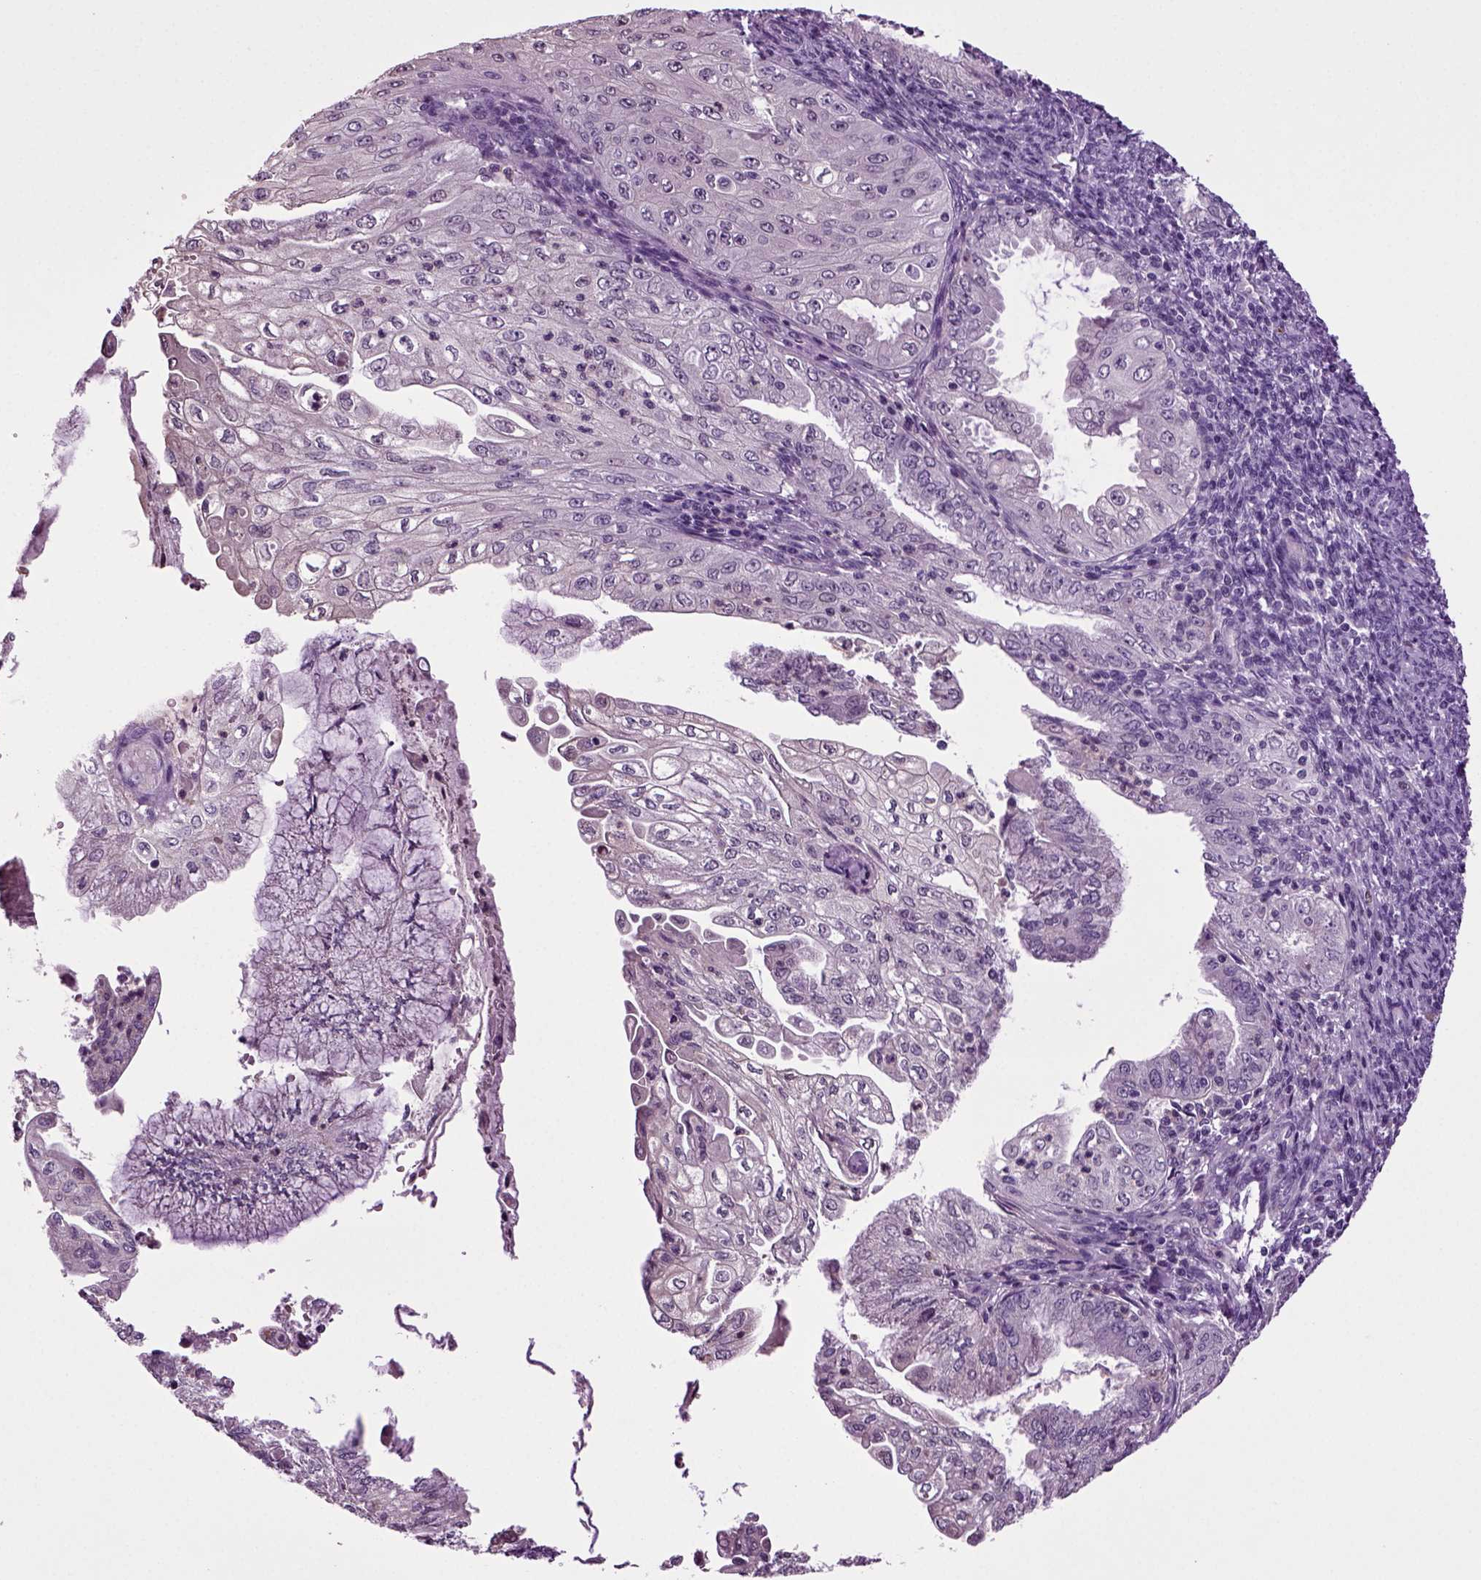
{"staining": {"intensity": "negative", "quantity": "none", "location": "none"}, "tissue": "endometrial cancer", "cell_type": "Tumor cells", "image_type": "cancer", "snomed": [{"axis": "morphology", "description": "Adenocarcinoma, NOS"}, {"axis": "topography", "description": "Endometrium"}], "caption": "Immunohistochemical staining of endometrial cancer exhibits no significant expression in tumor cells.", "gene": "FGF11", "patient": {"sex": "female", "age": 55}}